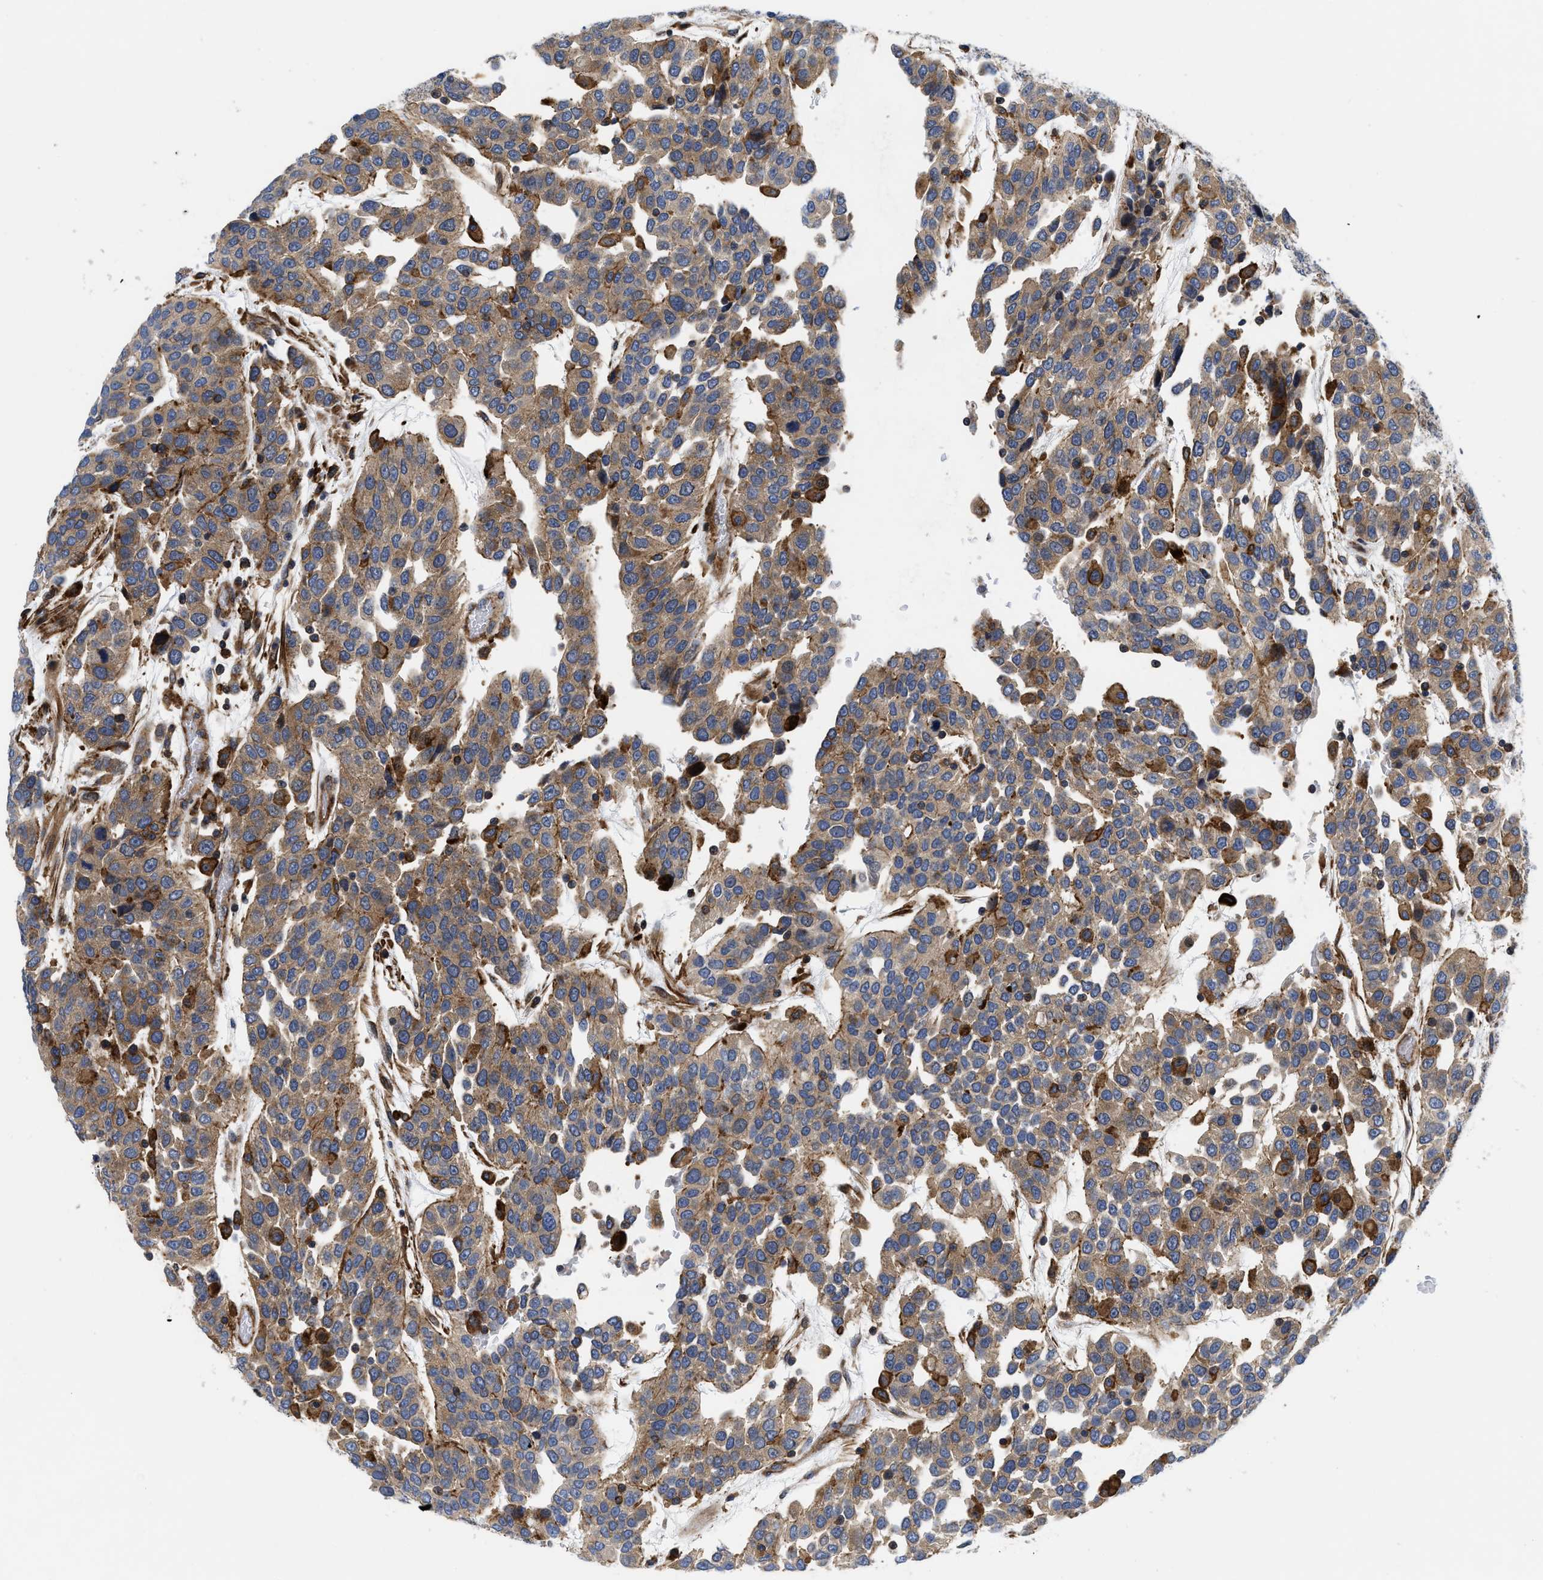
{"staining": {"intensity": "moderate", "quantity": ">75%", "location": "cytoplasmic/membranous"}, "tissue": "urothelial cancer", "cell_type": "Tumor cells", "image_type": "cancer", "snomed": [{"axis": "morphology", "description": "Urothelial carcinoma, High grade"}, {"axis": "topography", "description": "Urinary bladder"}], "caption": "Immunohistochemistry staining of urothelial cancer, which displays medium levels of moderate cytoplasmic/membranous expression in approximately >75% of tumor cells indicating moderate cytoplasmic/membranous protein expression. The staining was performed using DAB (3,3'-diaminobenzidine) (brown) for protein detection and nuclei were counterstained in hematoxylin (blue).", "gene": "SPAST", "patient": {"sex": "female", "age": 80}}